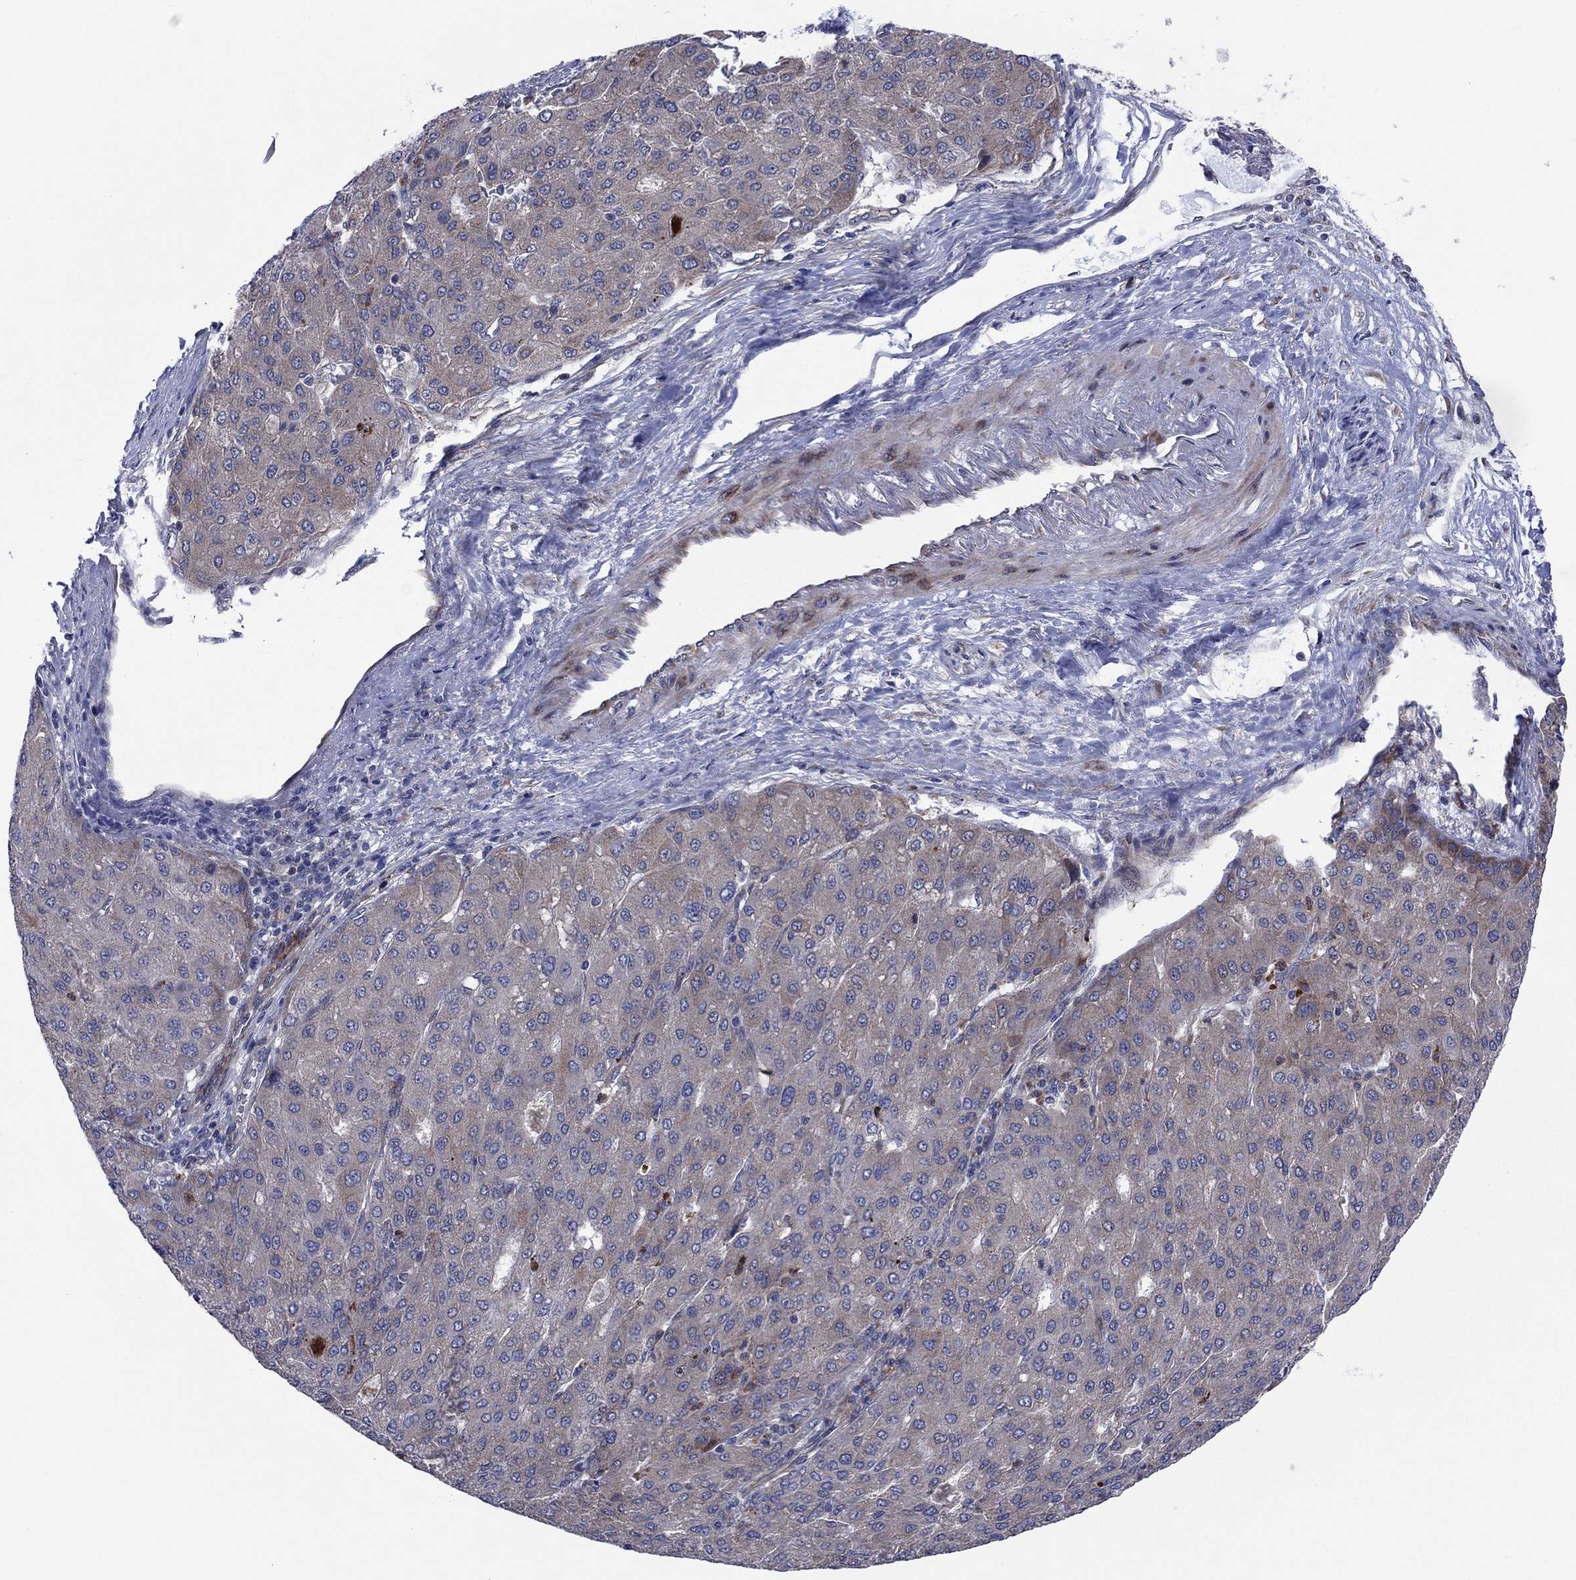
{"staining": {"intensity": "weak", "quantity": "<25%", "location": "cytoplasmic/membranous"}, "tissue": "liver cancer", "cell_type": "Tumor cells", "image_type": "cancer", "snomed": [{"axis": "morphology", "description": "Carcinoma, Hepatocellular, NOS"}, {"axis": "topography", "description": "Liver"}], "caption": "The immunohistochemistry (IHC) micrograph has no significant expression in tumor cells of hepatocellular carcinoma (liver) tissue.", "gene": "GPR155", "patient": {"sex": "male", "age": 65}}